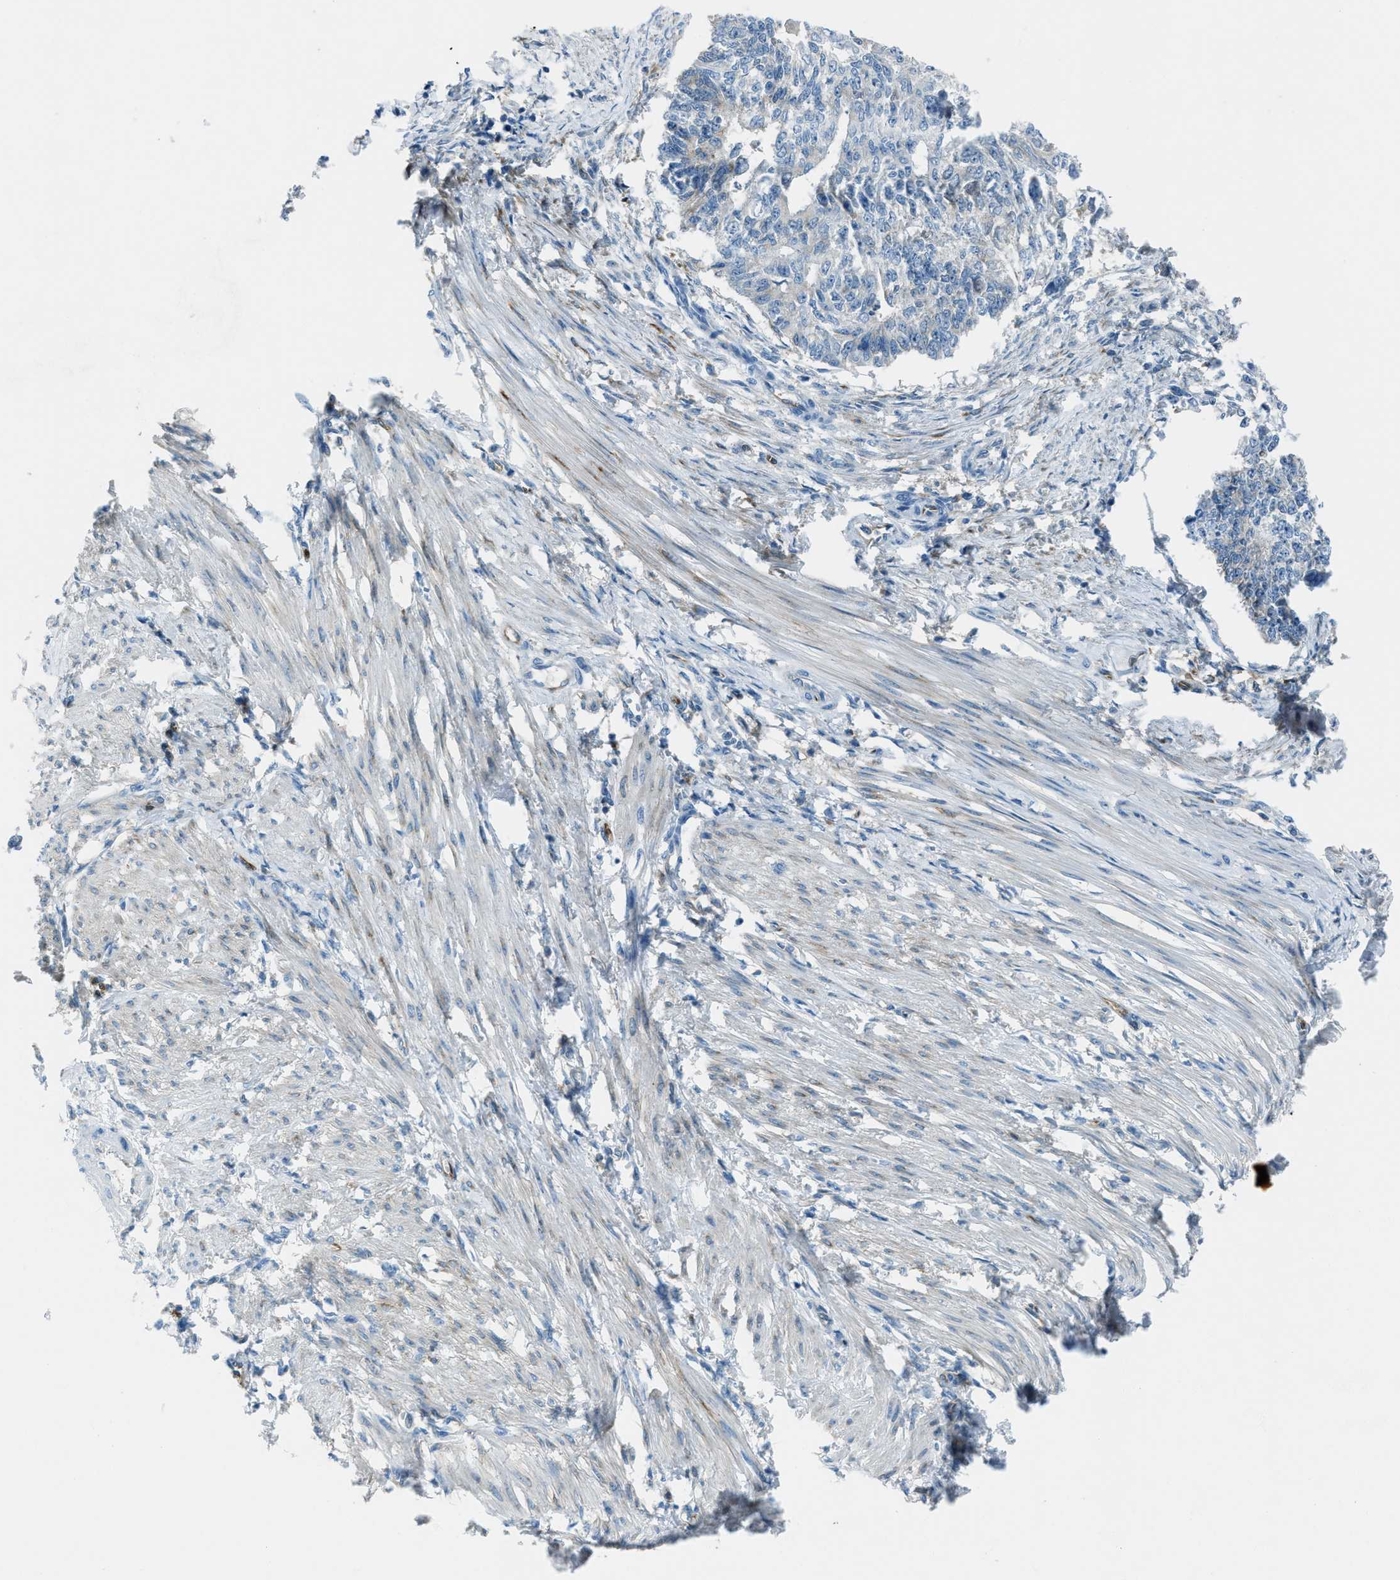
{"staining": {"intensity": "negative", "quantity": "none", "location": "none"}, "tissue": "endometrial cancer", "cell_type": "Tumor cells", "image_type": "cancer", "snomed": [{"axis": "morphology", "description": "Adenocarcinoma, NOS"}, {"axis": "topography", "description": "Endometrium"}], "caption": "High magnification brightfield microscopy of endometrial cancer (adenocarcinoma) stained with DAB (brown) and counterstained with hematoxylin (blue): tumor cells show no significant staining. (DAB (3,3'-diaminobenzidine) IHC visualized using brightfield microscopy, high magnification).", "gene": "MATCAP2", "patient": {"sex": "female", "age": 32}}